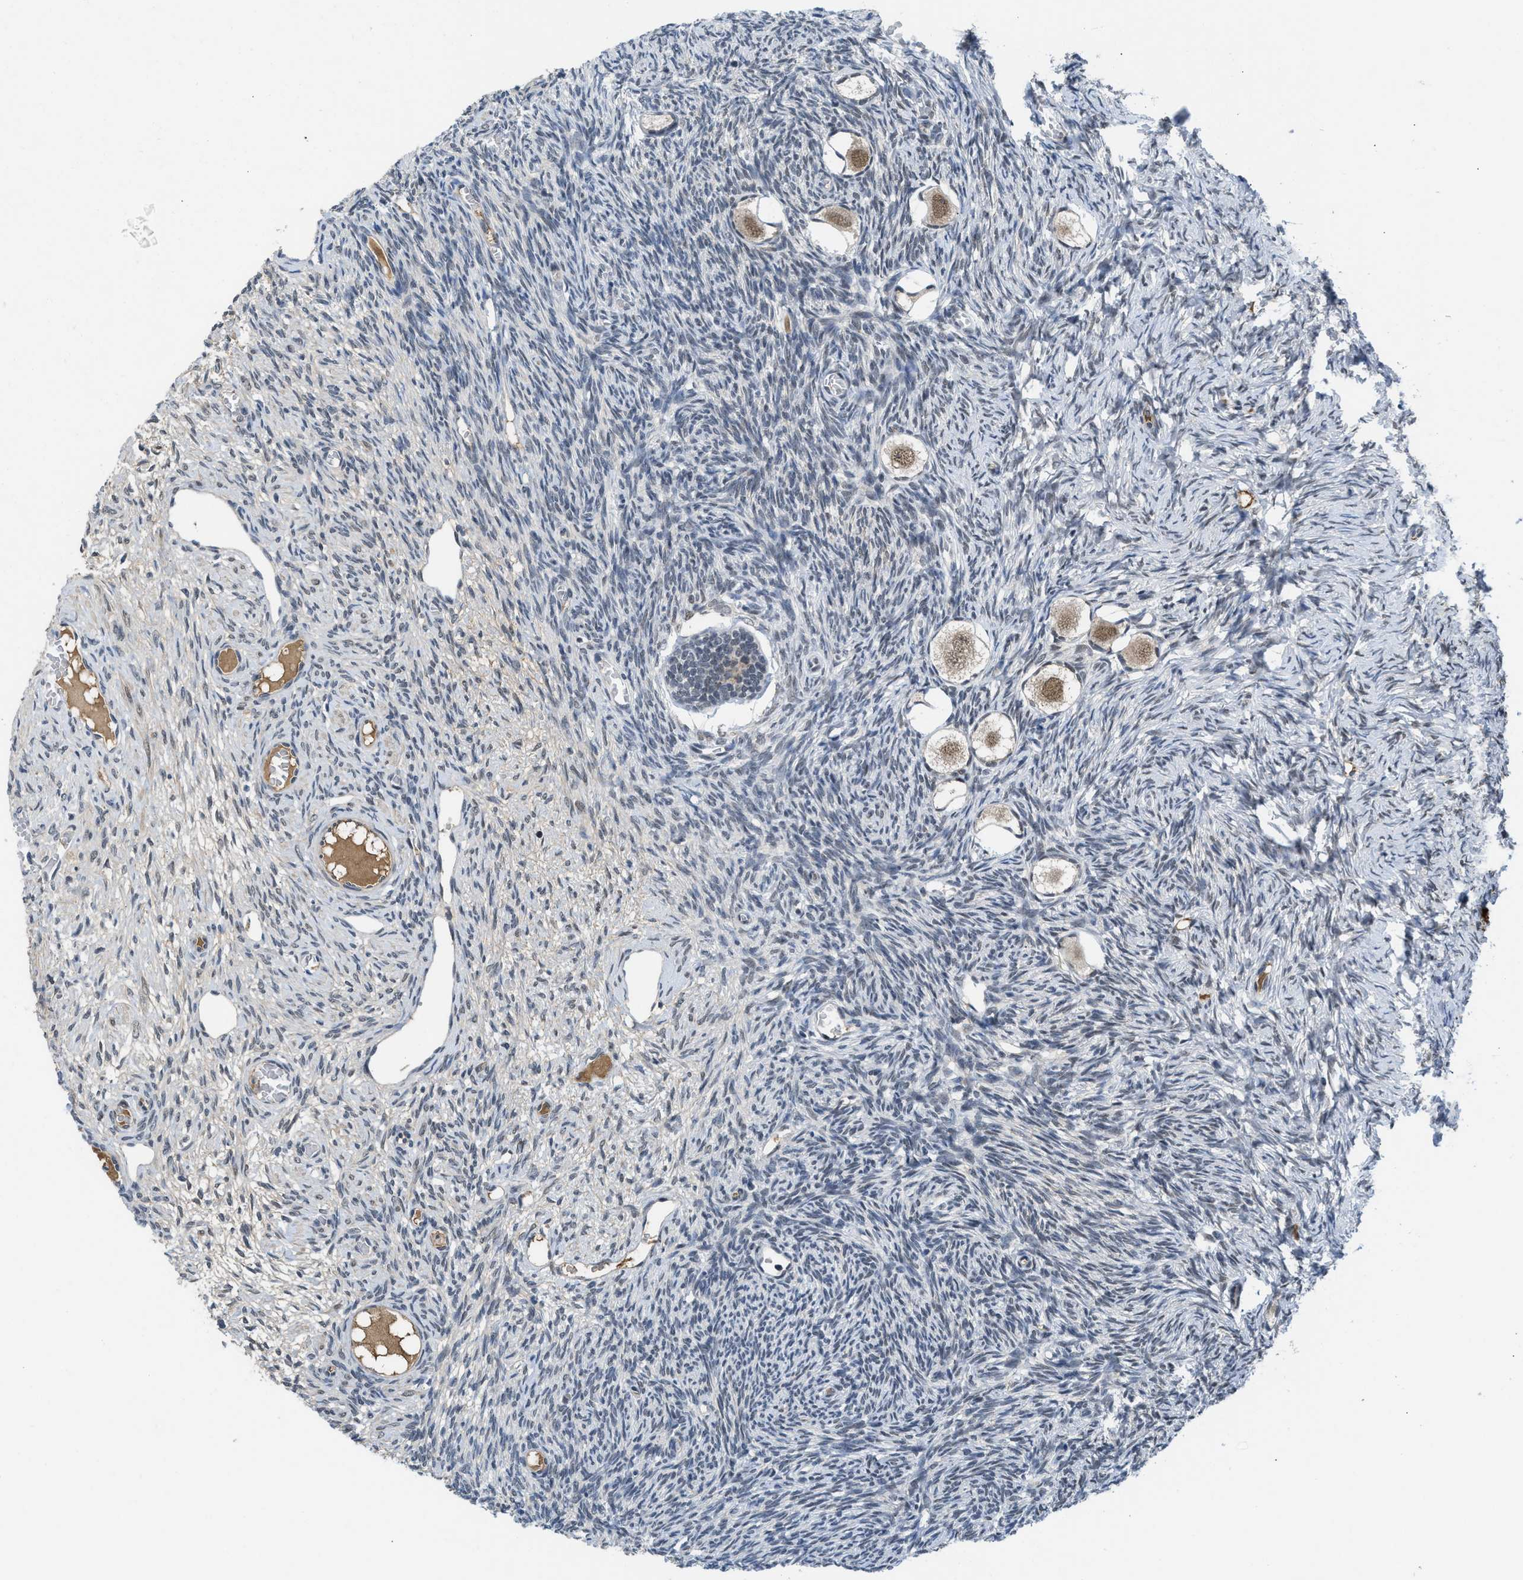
{"staining": {"intensity": "moderate", "quantity": ">75%", "location": "nuclear"}, "tissue": "ovary", "cell_type": "Follicle cells", "image_type": "normal", "snomed": [{"axis": "morphology", "description": "Normal tissue, NOS"}, {"axis": "topography", "description": "Ovary"}], "caption": "A brown stain labels moderate nuclear expression of a protein in follicle cells of unremarkable ovary.", "gene": "TERF2IP", "patient": {"sex": "female", "age": 27}}